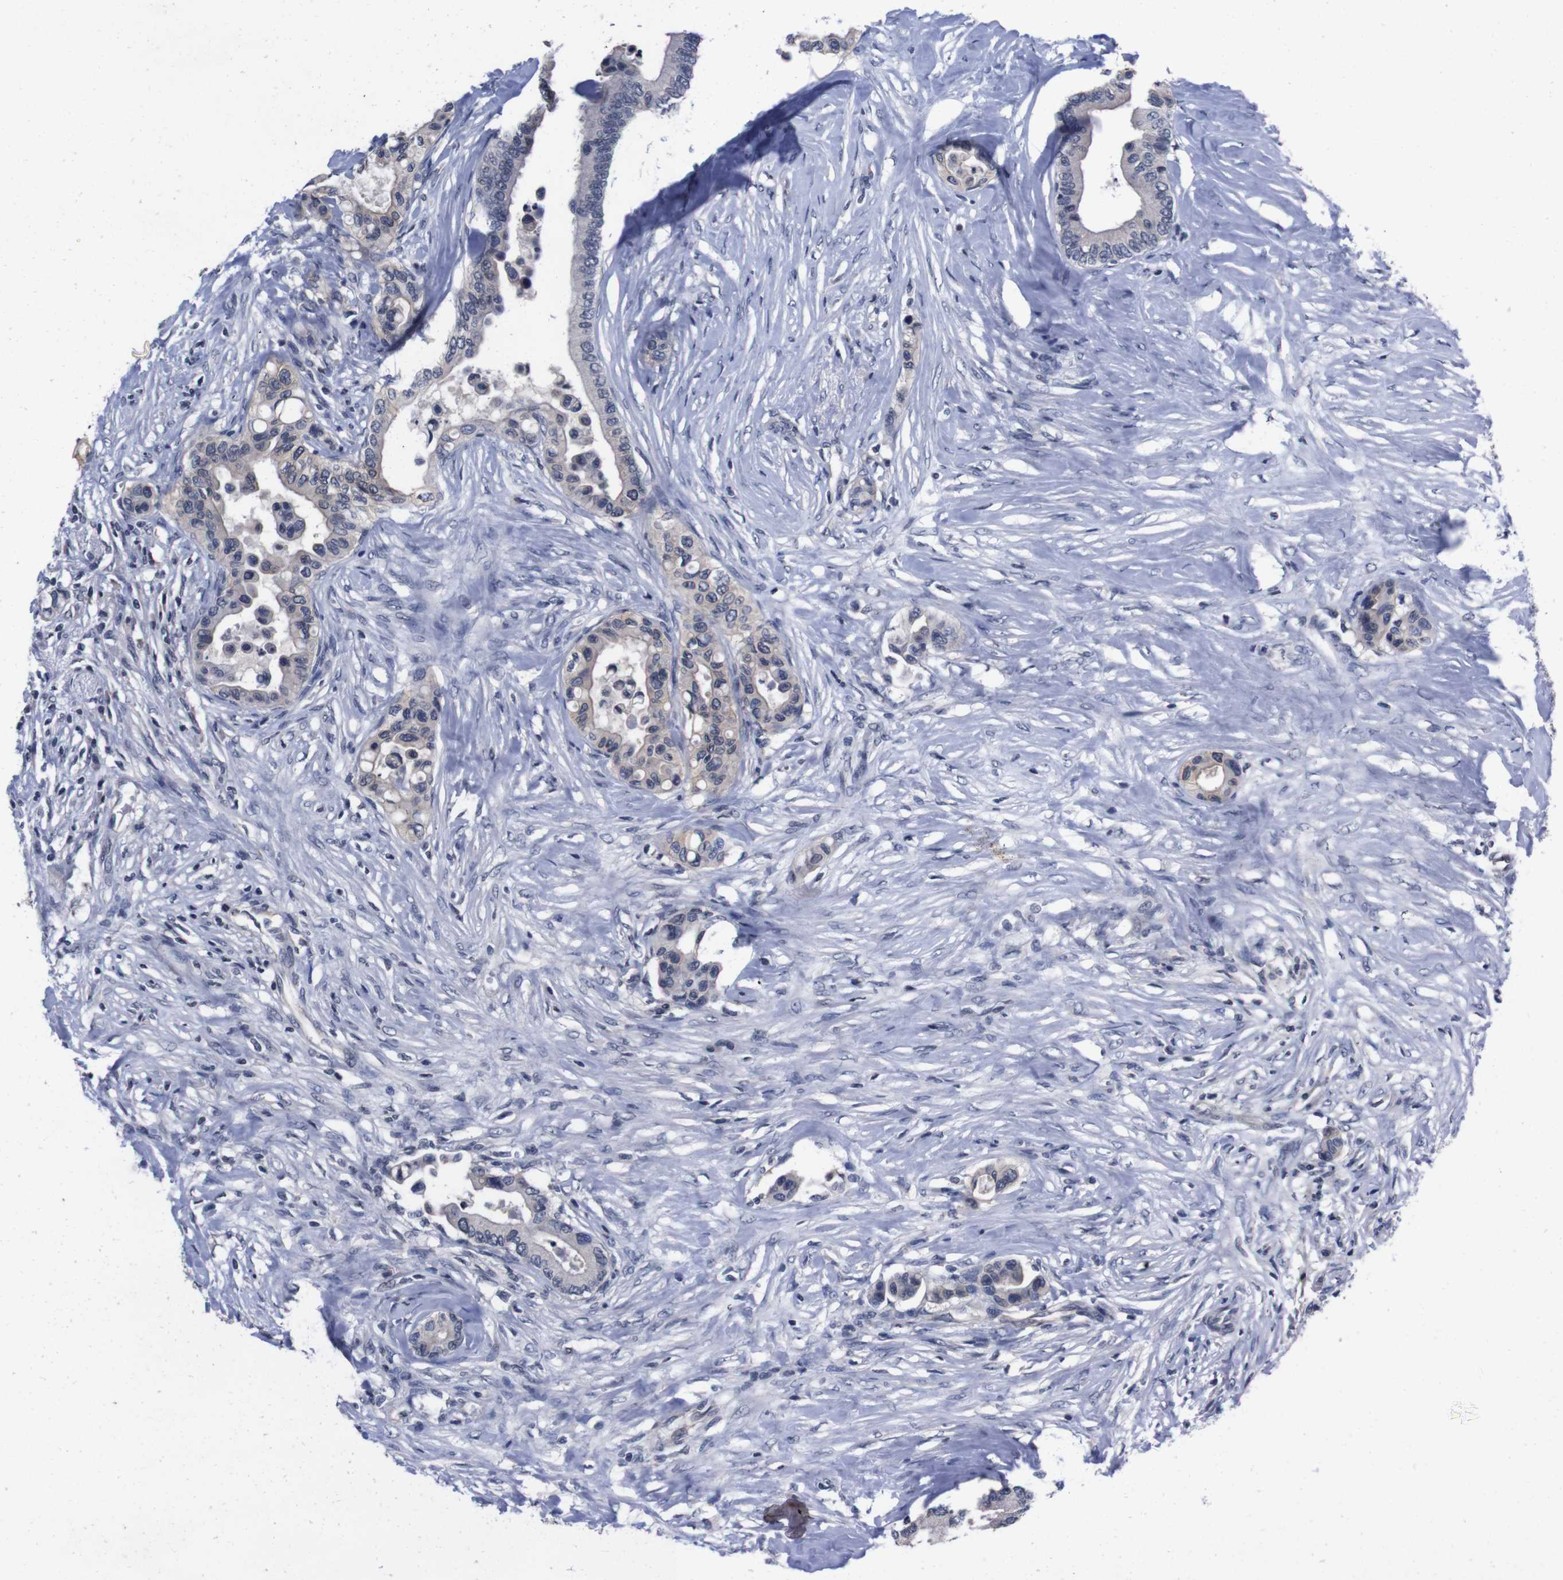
{"staining": {"intensity": "negative", "quantity": "none", "location": "none"}, "tissue": "colorectal cancer", "cell_type": "Tumor cells", "image_type": "cancer", "snomed": [{"axis": "morphology", "description": "Normal tissue, NOS"}, {"axis": "morphology", "description": "Adenocarcinoma, NOS"}, {"axis": "topography", "description": "Colon"}], "caption": "This histopathology image is of colorectal cancer (adenocarcinoma) stained with immunohistochemistry to label a protein in brown with the nuclei are counter-stained blue. There is no expression in tumor cells. (Brightfield microscopy of DAB immunohistochemistry at high magnification).", "gene": "TNFRSF21", "patient": {"sex": "male", "age": 82}}